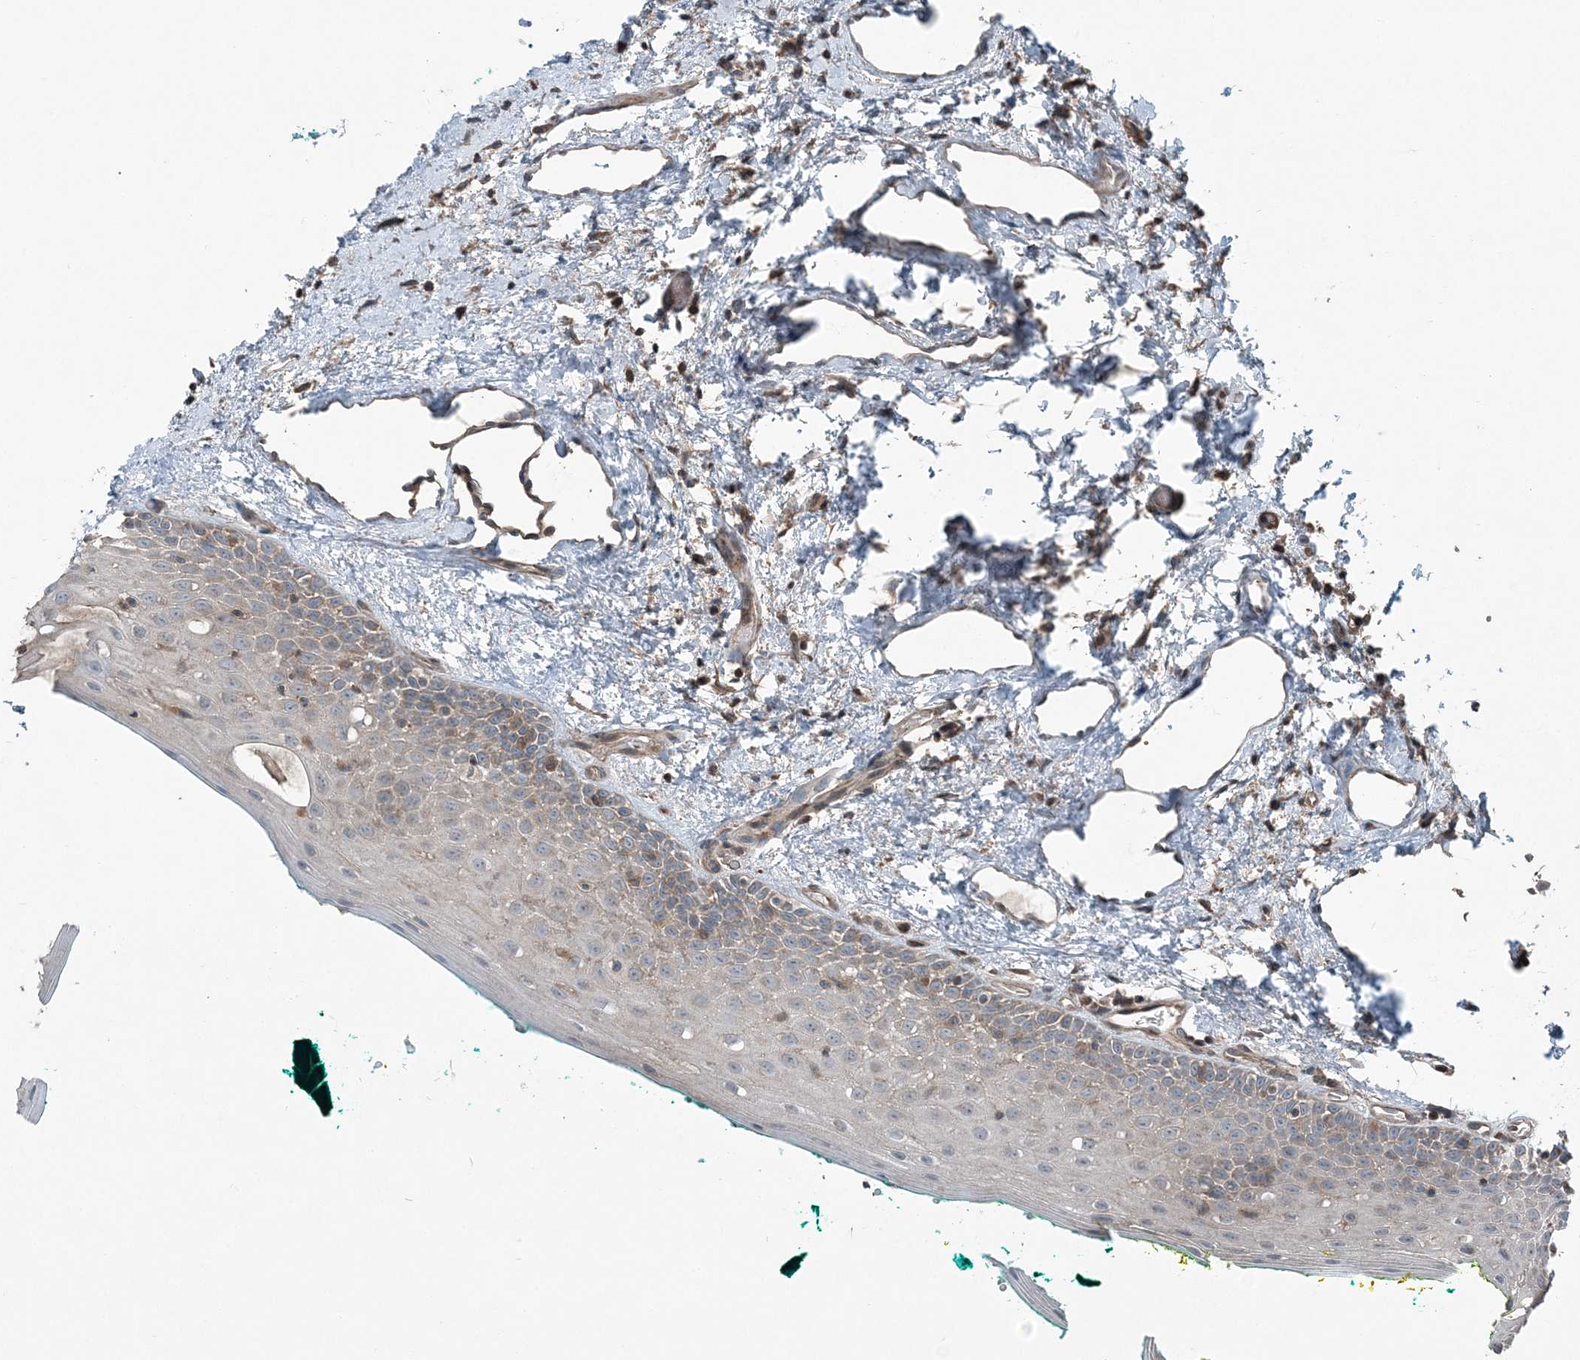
{"staining": {"intensity": "weak", "quantity": "25%-75%", "location": "cytoplasmic/membranous"}, "tissue": "oral mucosa", "cell_type": "Squamous epithelial cells", "image_type": "normal", "snomed": [{"axis": "morphology", "description": "Normal tissue, NOS"}, {"axis": "topography", "description": "Oral tissue"}], "caption": "The photomicrograph exhibits immunohistochemical staining of unremarkable oral mucosa. There is weak cytoplasmic/membranous positivity is present in about 25%-75% of squamous epithelial cells. The staining was performed using DAB (3,3'-diaminobenzidine) to visualize the protein expression in brown, while the nuclei were stained in blue with hematoxylin (Magnification: 20x).", "gene": "KY", "patient": {"sex": "female", "age": 70}}